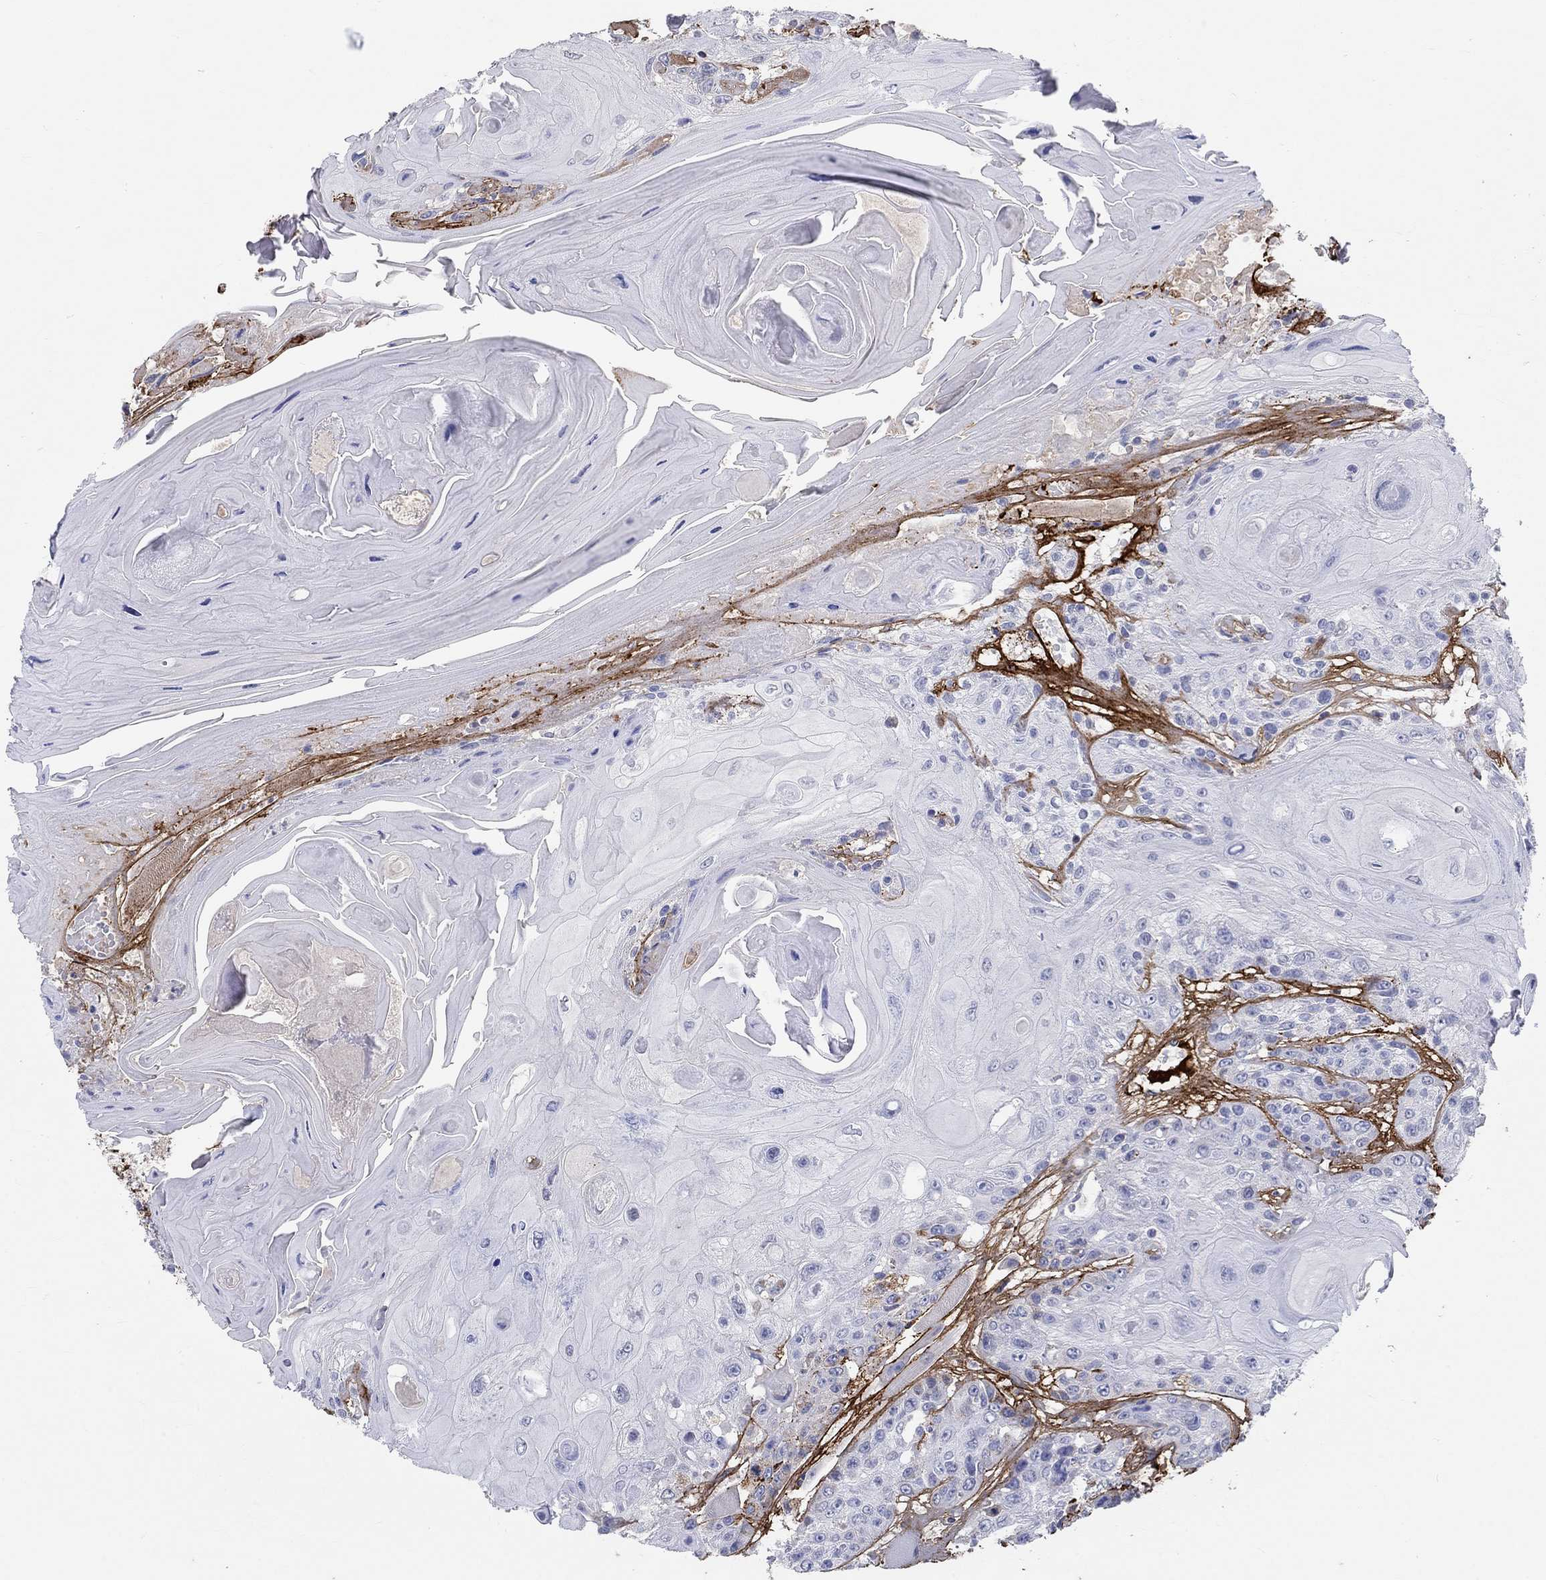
{"staining": {"intensity": "weak", "quantity": "<25%", "location": "cytoplasmic/membranous"}, "tissue": "head and neck cancer", "cell_type": "Tumor cells", "image_type": "cancer", "snomed": [{"axis": "morphology", "description": "Squamous cell carcinoma, NOS"}, {"axis": "topography", "description": "Head-Neck"}], "caption": "The IHC micrograph has no significant staining in tumor cells of head and neck cancer tissue.", "gene": "FGF2", "patient": {"sex": "female", "age": 59}}